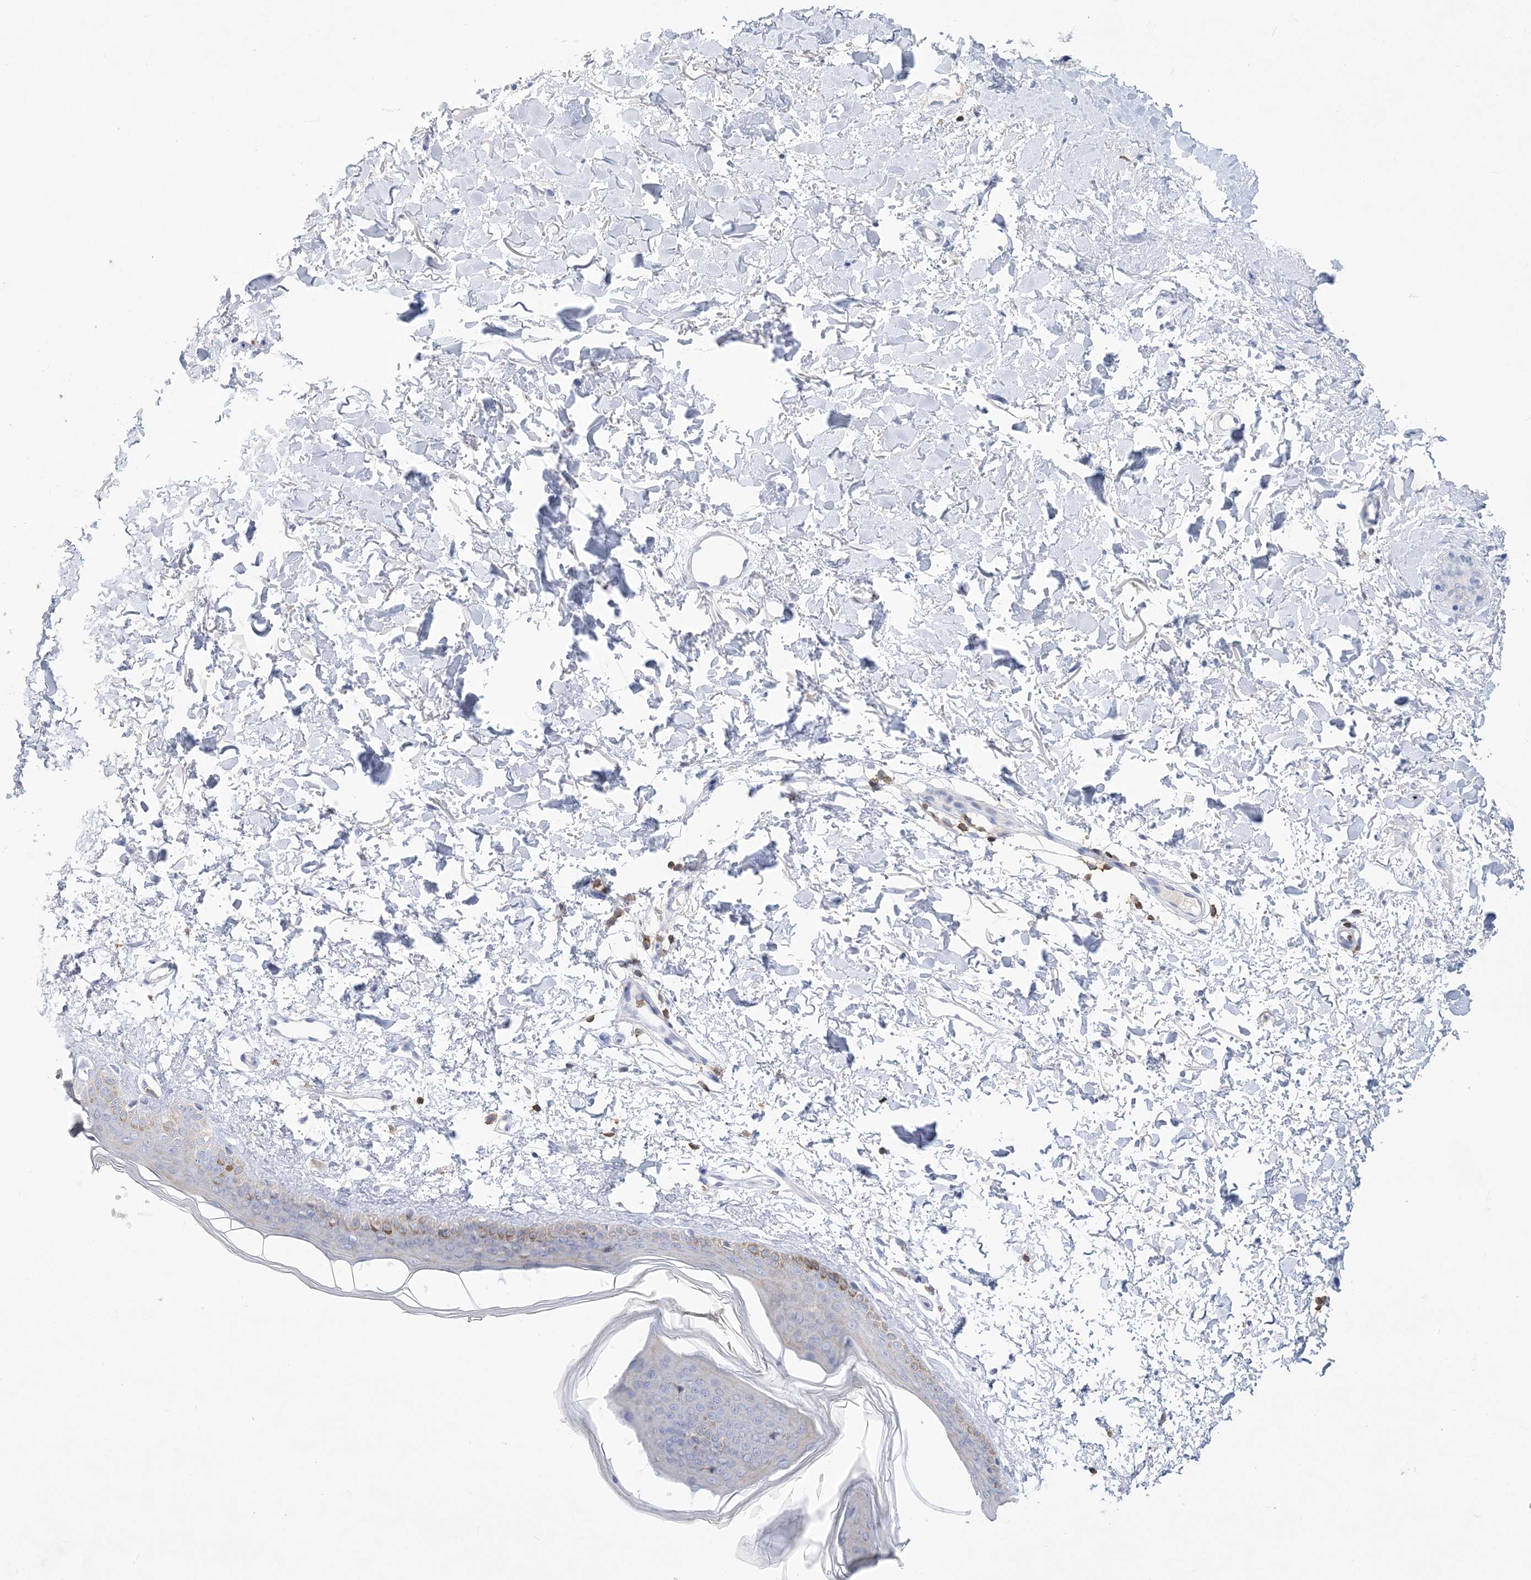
{"staining": {"intensity": "negative", "quantity": "none", "location": "none"}, "tissue": "skin", "cell_type": "Fibroblasts", "image_type": "normal", "snomed": [{"axis": "morphology", "description": "Normal tissue, NOS"}, {"axis": "topography", "description": "Skin"}], "caption": "Immunohistochemistry of benign skin displays no expression in fibroblasts. (DAB (3,3'-diaminobenzidine) immunohistochemistry (IHC) visualized using brightfield microscopy, high magnification).", "gene": "PSD4", "patient": {"sex": "female", "age": 58}}